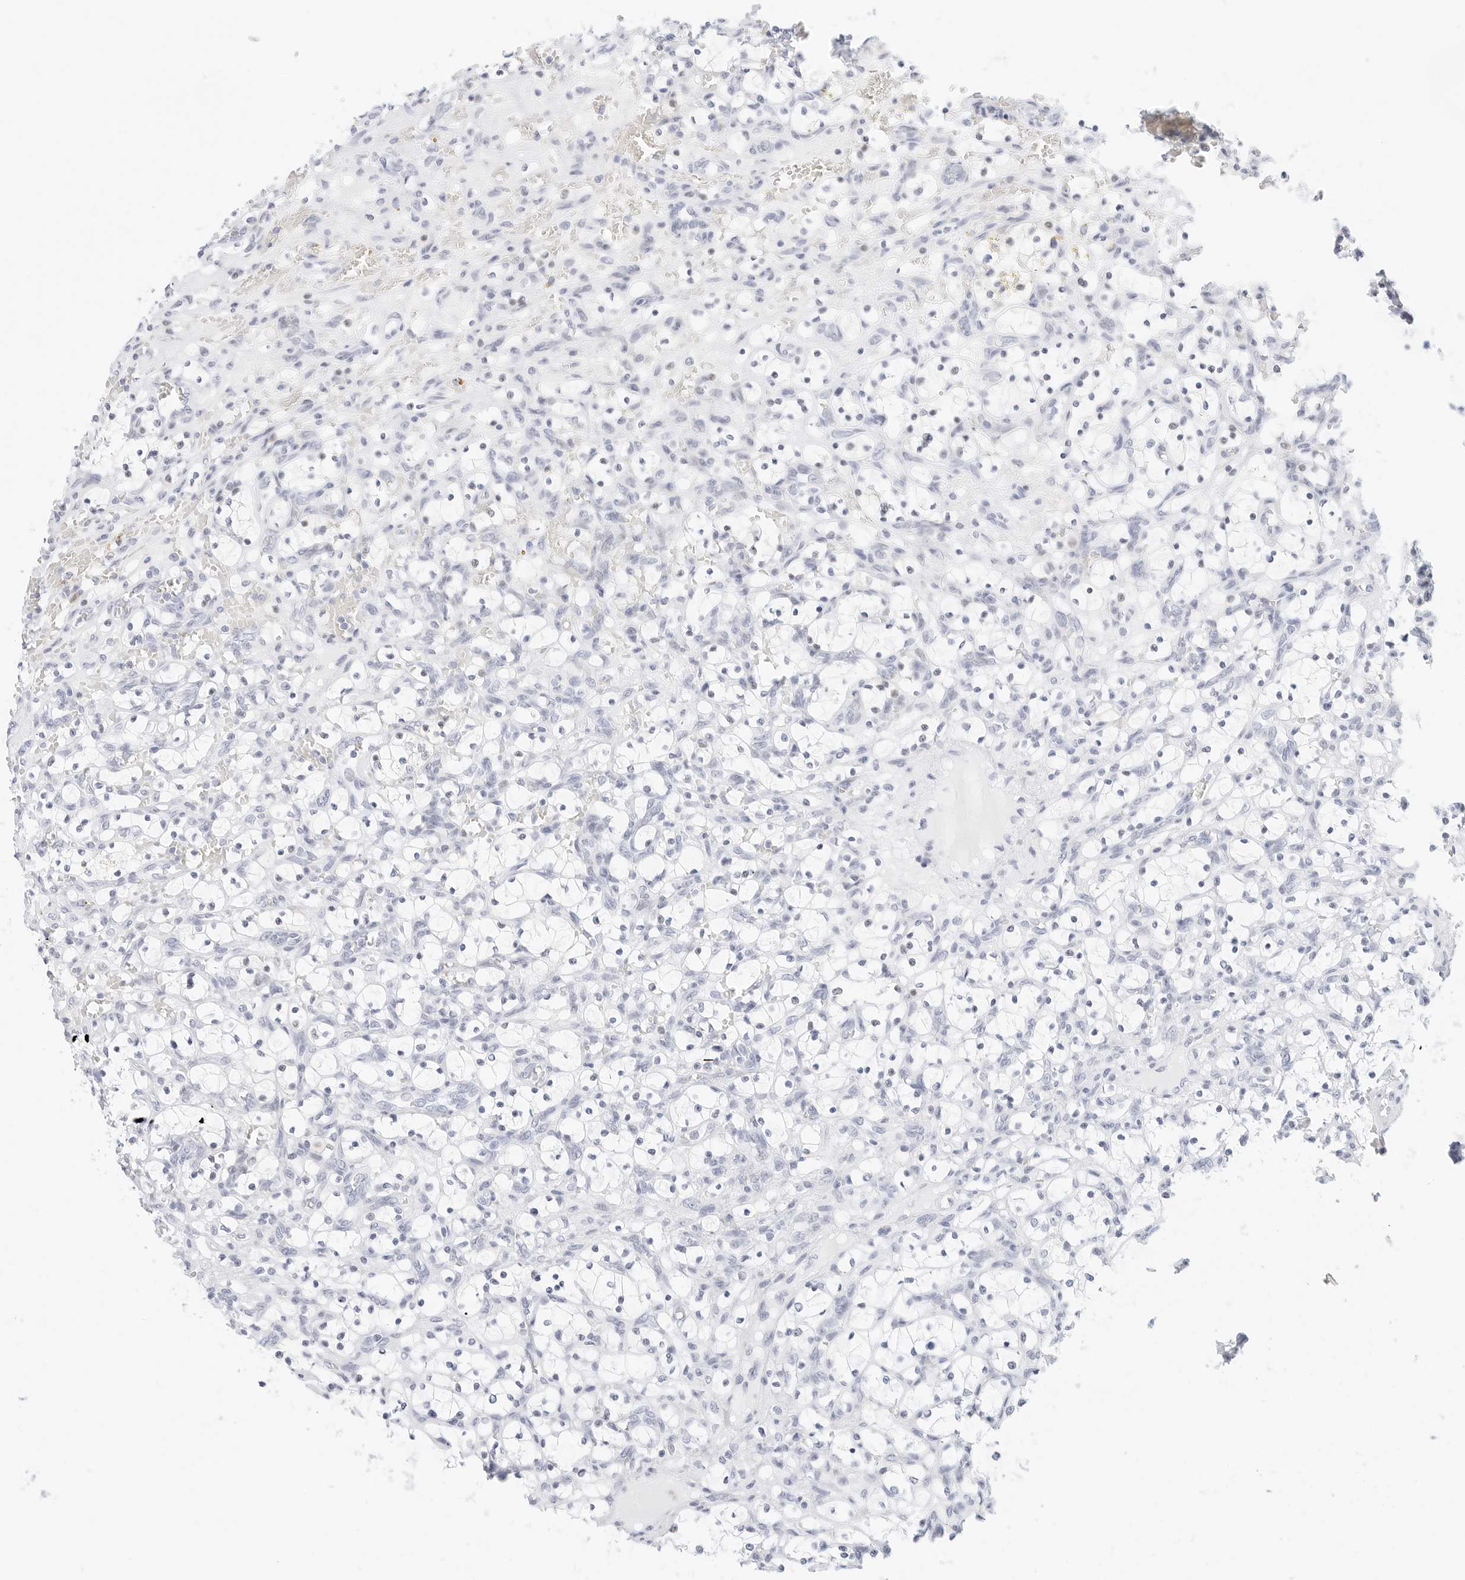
{"staining": {"intensity": "negative", "quantity": "none", "location": "none"}, "tissue": "renal cancer", "cell_type": "Tumor cells", "image_type": "cancer", "snomed": [{"axis": "morphology", "description": "Adenocarcinoma, NOS"}, {"axis": "topography", "description": "Kidney"}], "caption": "A photomicrograph of adenocarcinoma (renal) stained for a protein reveals no brown staining in tumor cells.", "gene": "CDH1", "patient": {"sex": "female", "age": 69}}